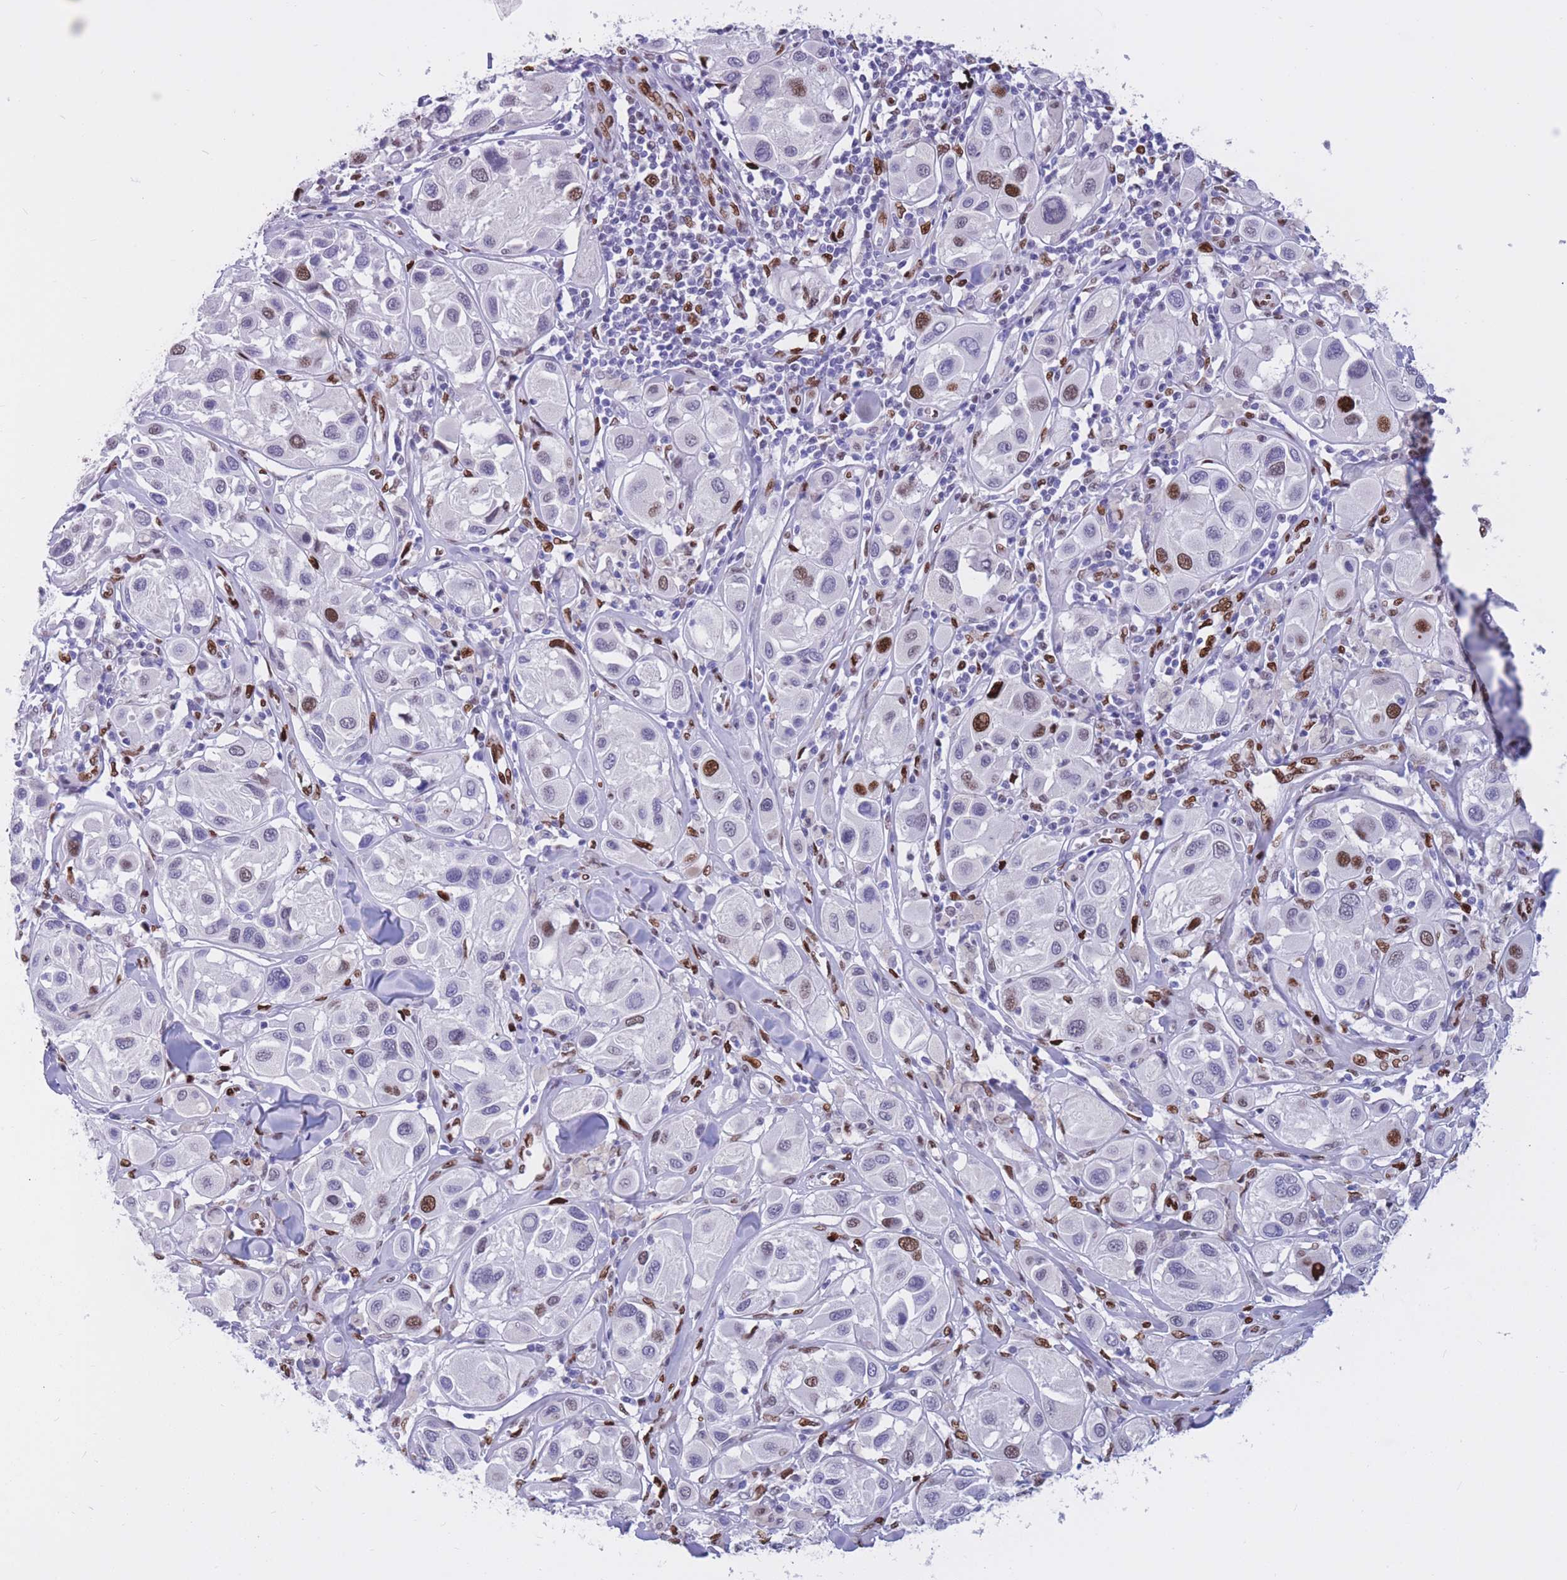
{"staining": {"intensity": "strong", "quantity": "<25%", "location": "nuclear"}, "tissue": "melanoma", "cell_type": "Tumor cells", "image_type": "cancer", "snomed": [{"axis": "morphology", "description": "Malignant melanoma, Metastatic site"}, {"axis": "topography", "description": "Skin"}], "caption": "High-power microscopy captured an immunohistochemistry (IHC) histopathology image of malignant melanoma (metastatic site), revealing strong nuclear positivity in about <25% of tumor cells. (Brightfield microscopy of DAB IHC at high magnification).", "gene": "NASP", "patient": {"sex": "male", "age": 41}}